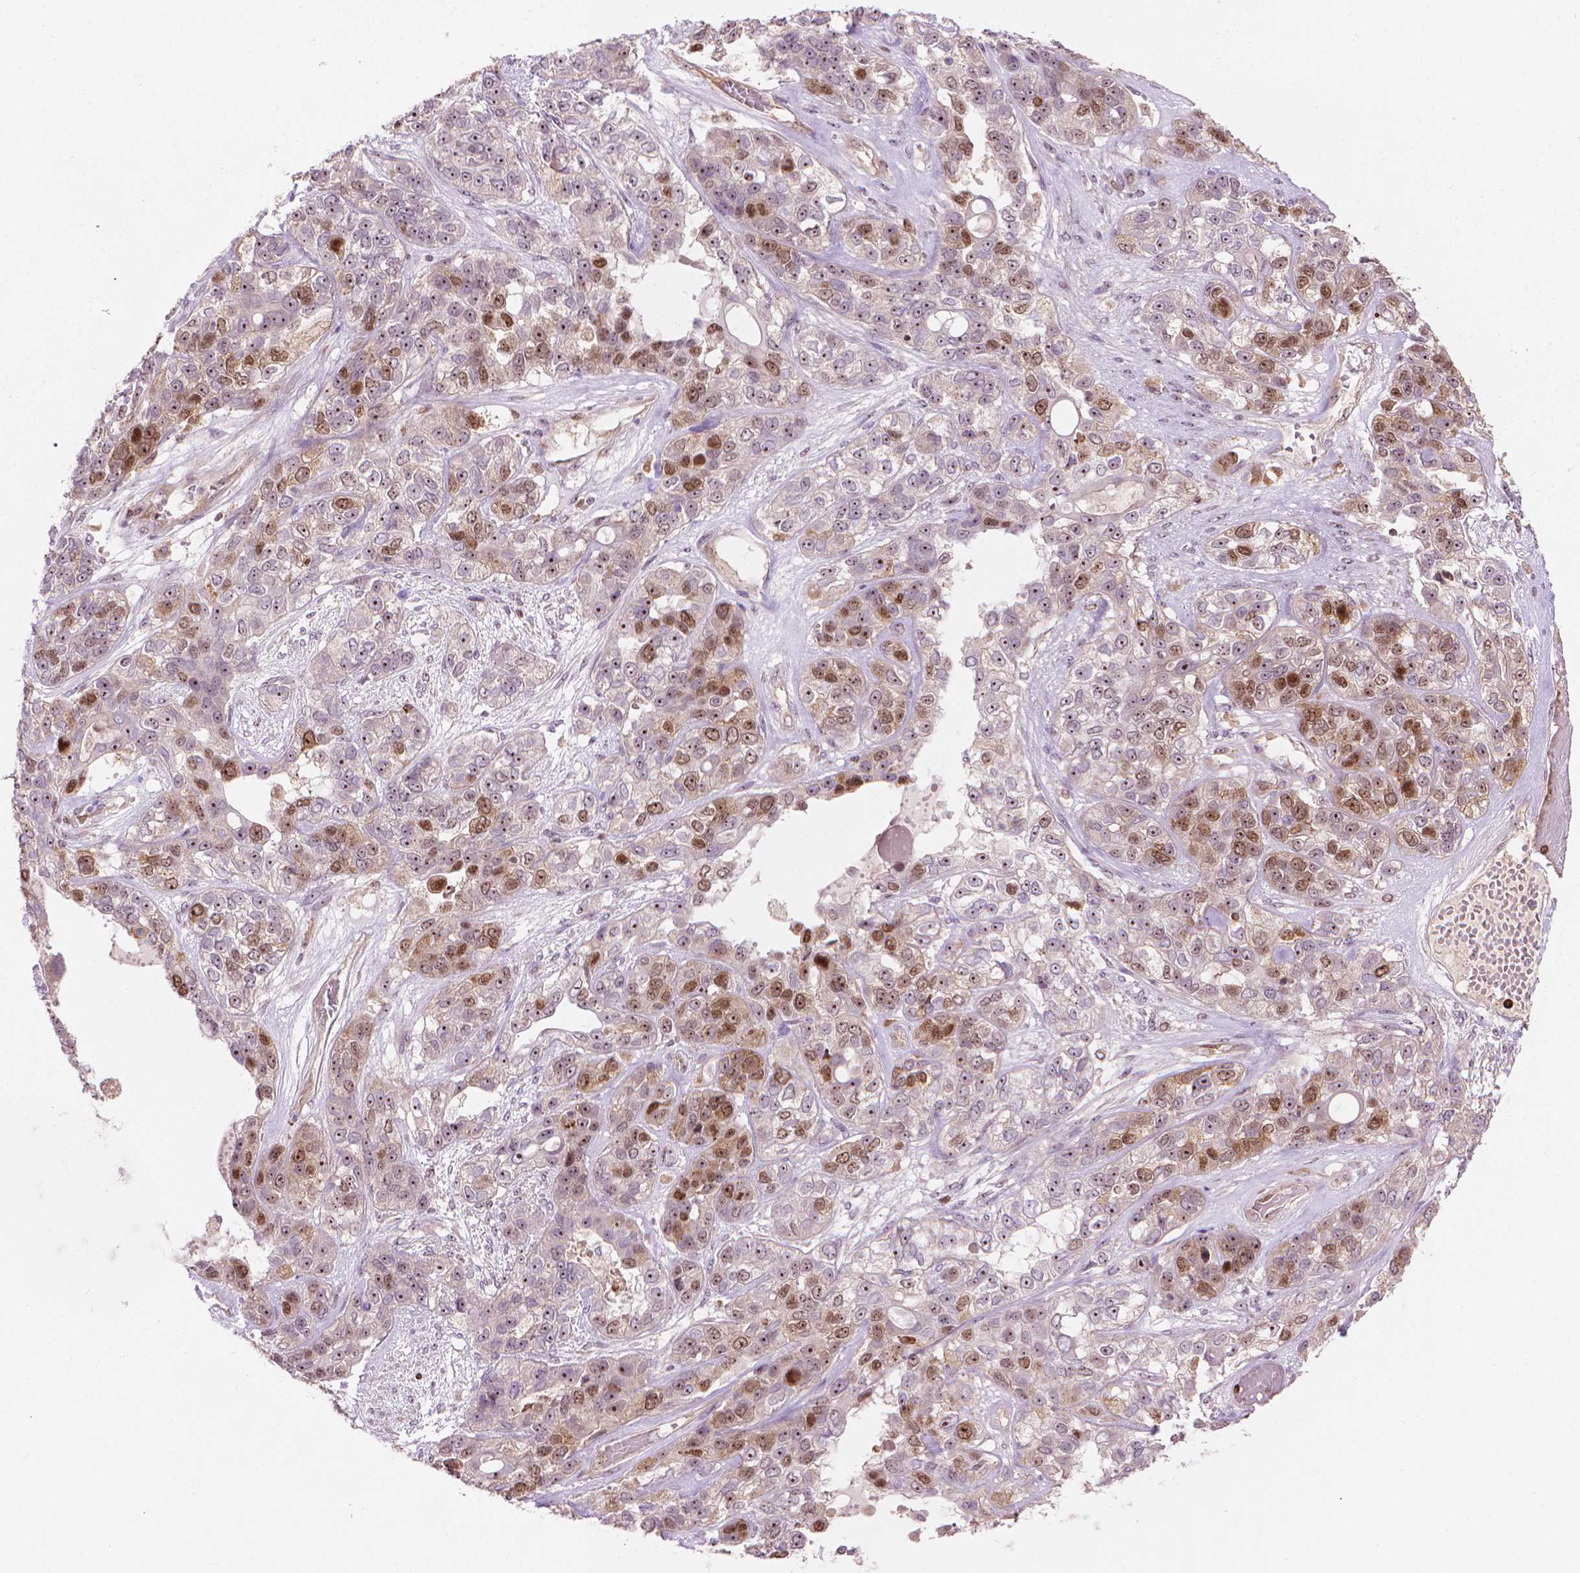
{"staining": {"intensity": "moderate", "quantity": "25%-75%", "location": "nuclear"}, "tissue": "lung cancer", "cell_type": "Tumor cells", "image_type": "cancer", "snomed": [{"axis": "morphology", "description": "Squamous cell carcinoma, NOS"}, {"axis": "topography", "description": "Lung"}], "caption": "IHC of human lung cancer (squamous cell carcinoma) exhibits medium levels of moderate nuclear positivity in approximately 25%-75% of tumor cells.", "gene": "SMC2", "patient": {"sex": "female", "age": 70}}